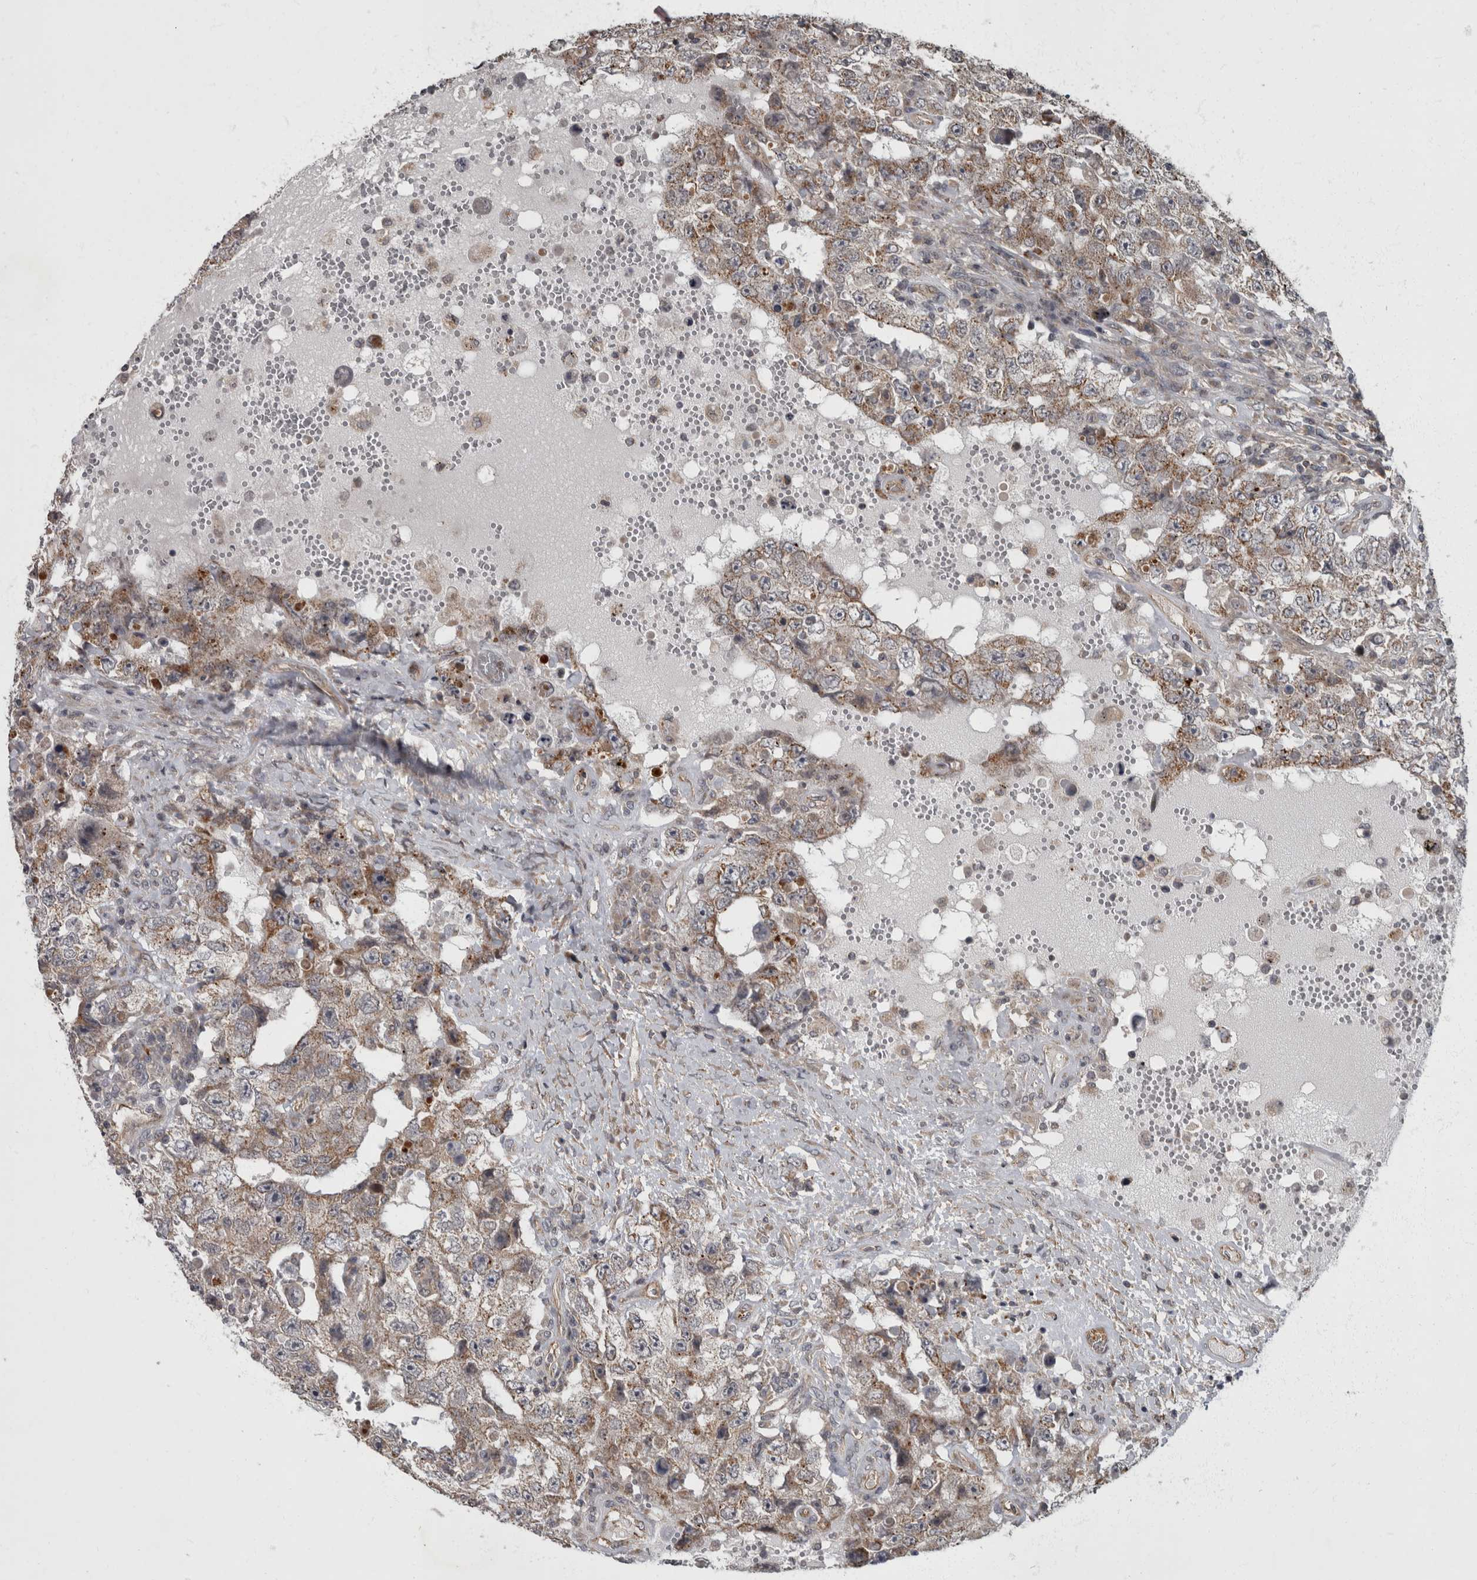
{"staining": {"intensity": "weak", "quantity": "25%-75%", "location": "cytoplasmic/membranous"}, "tissue": "testis cancer", "cell_type": "Tumor cells", "image_type": "cancer", "snomed": [{"axis": "morphology", "description": "Carcinoma, Embryonal, NOS"}, {"axis": "topography", "description": "Testis"}], "caption": "Approximately 25%-75% of tumor cells in human testis embryonal carcinoma reveal weak cytoplasmic/membranous protein staining as visualized by brown immunohistochemical staining.", "gene": "VEGFD", "patient": {"sex": "male", "age": 26}}